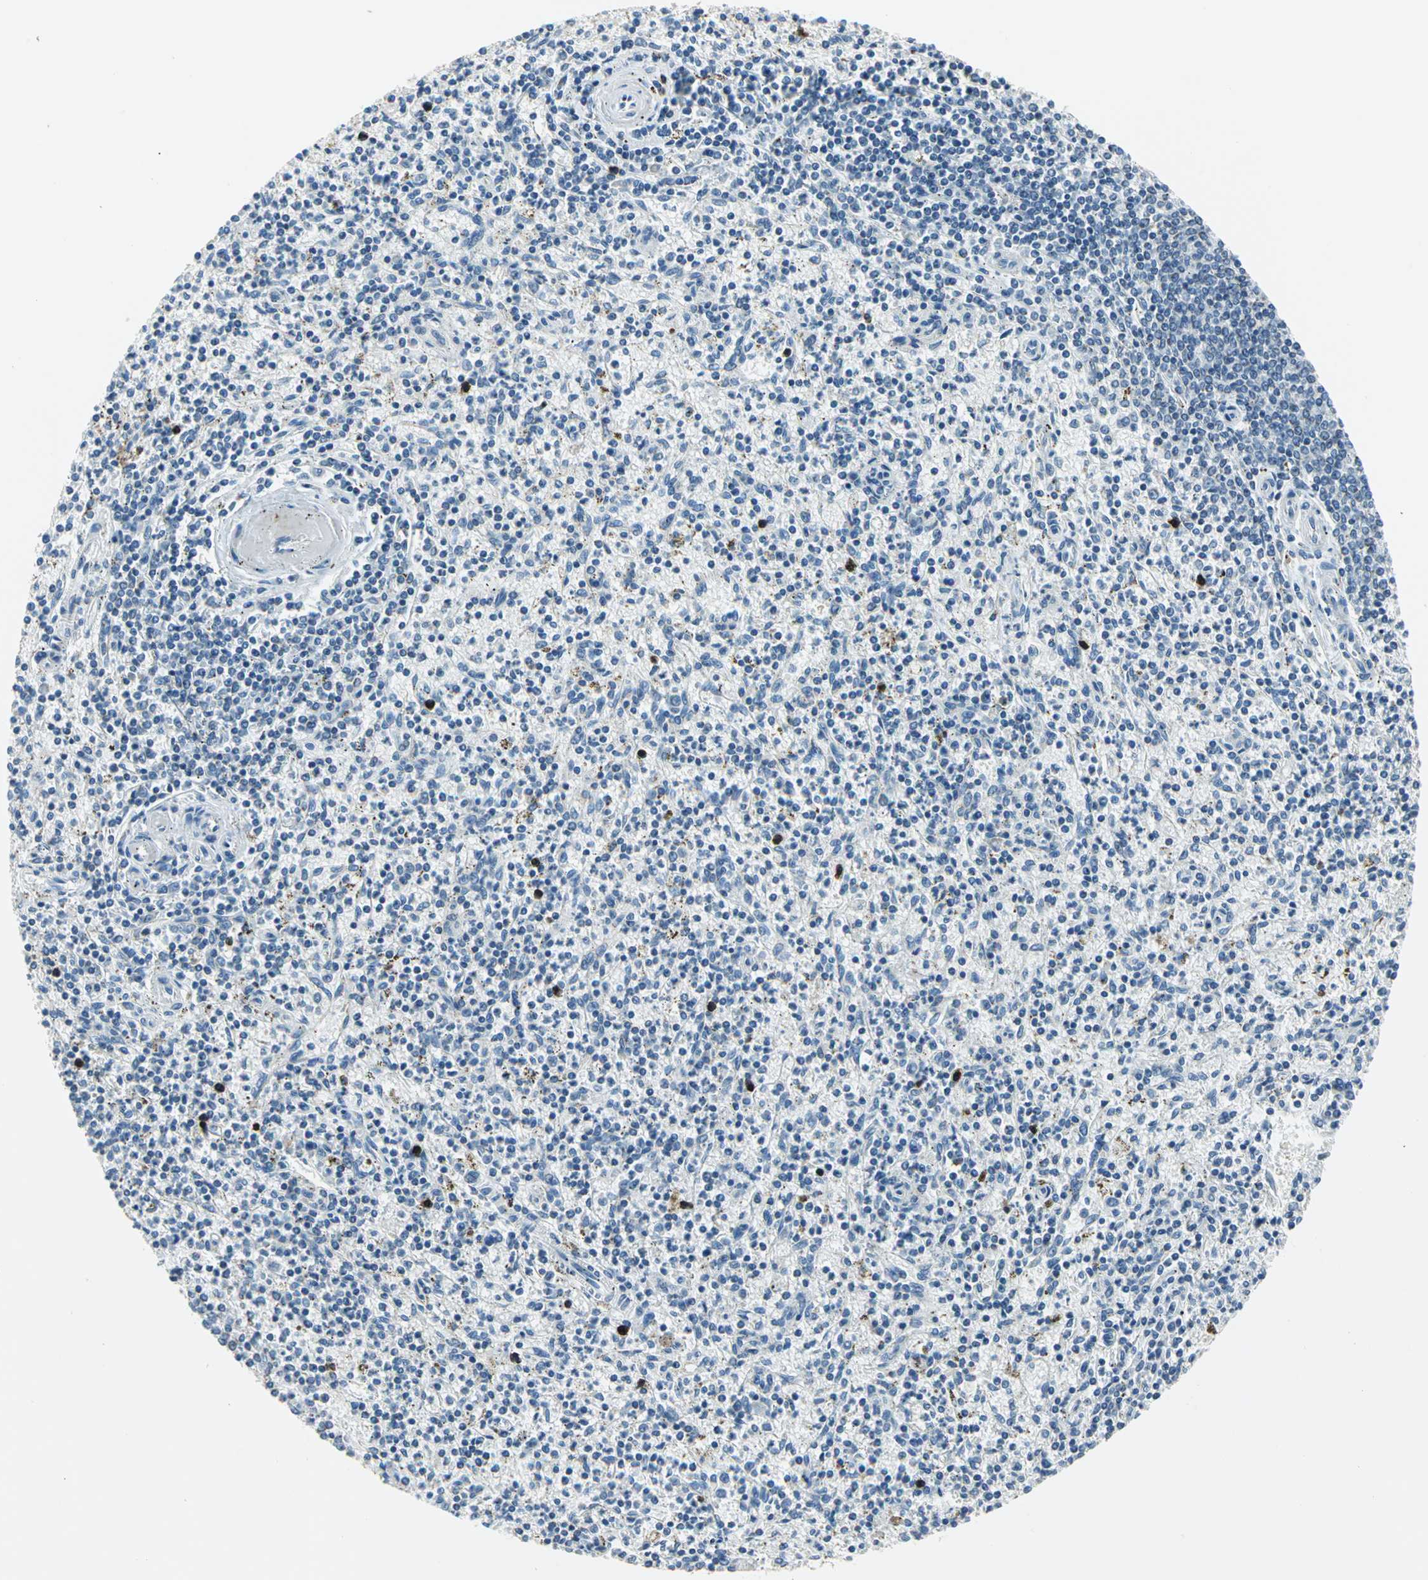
{"staining": {"intensity": "strong", "quantity": "<25%", "location": "cytoplasmic/membranous"}, "tissue": "spleen", "cell_type": "Cells in red pulp", "image_type": "normal", "snomed": [{"axis": "morphology", "description": "Normal tissue, NOS"}, {"axis": "topography", "description": "Spleen"}], "caption": "IHC micrograph of benign human spleen stained for a protein (brown), which shows medium levels of strong cytoplasmic/membranous staining in about <25% of cells in red pulp.", "gene": "ALOX15", "patient": {"sex": "male", "age": 72}}